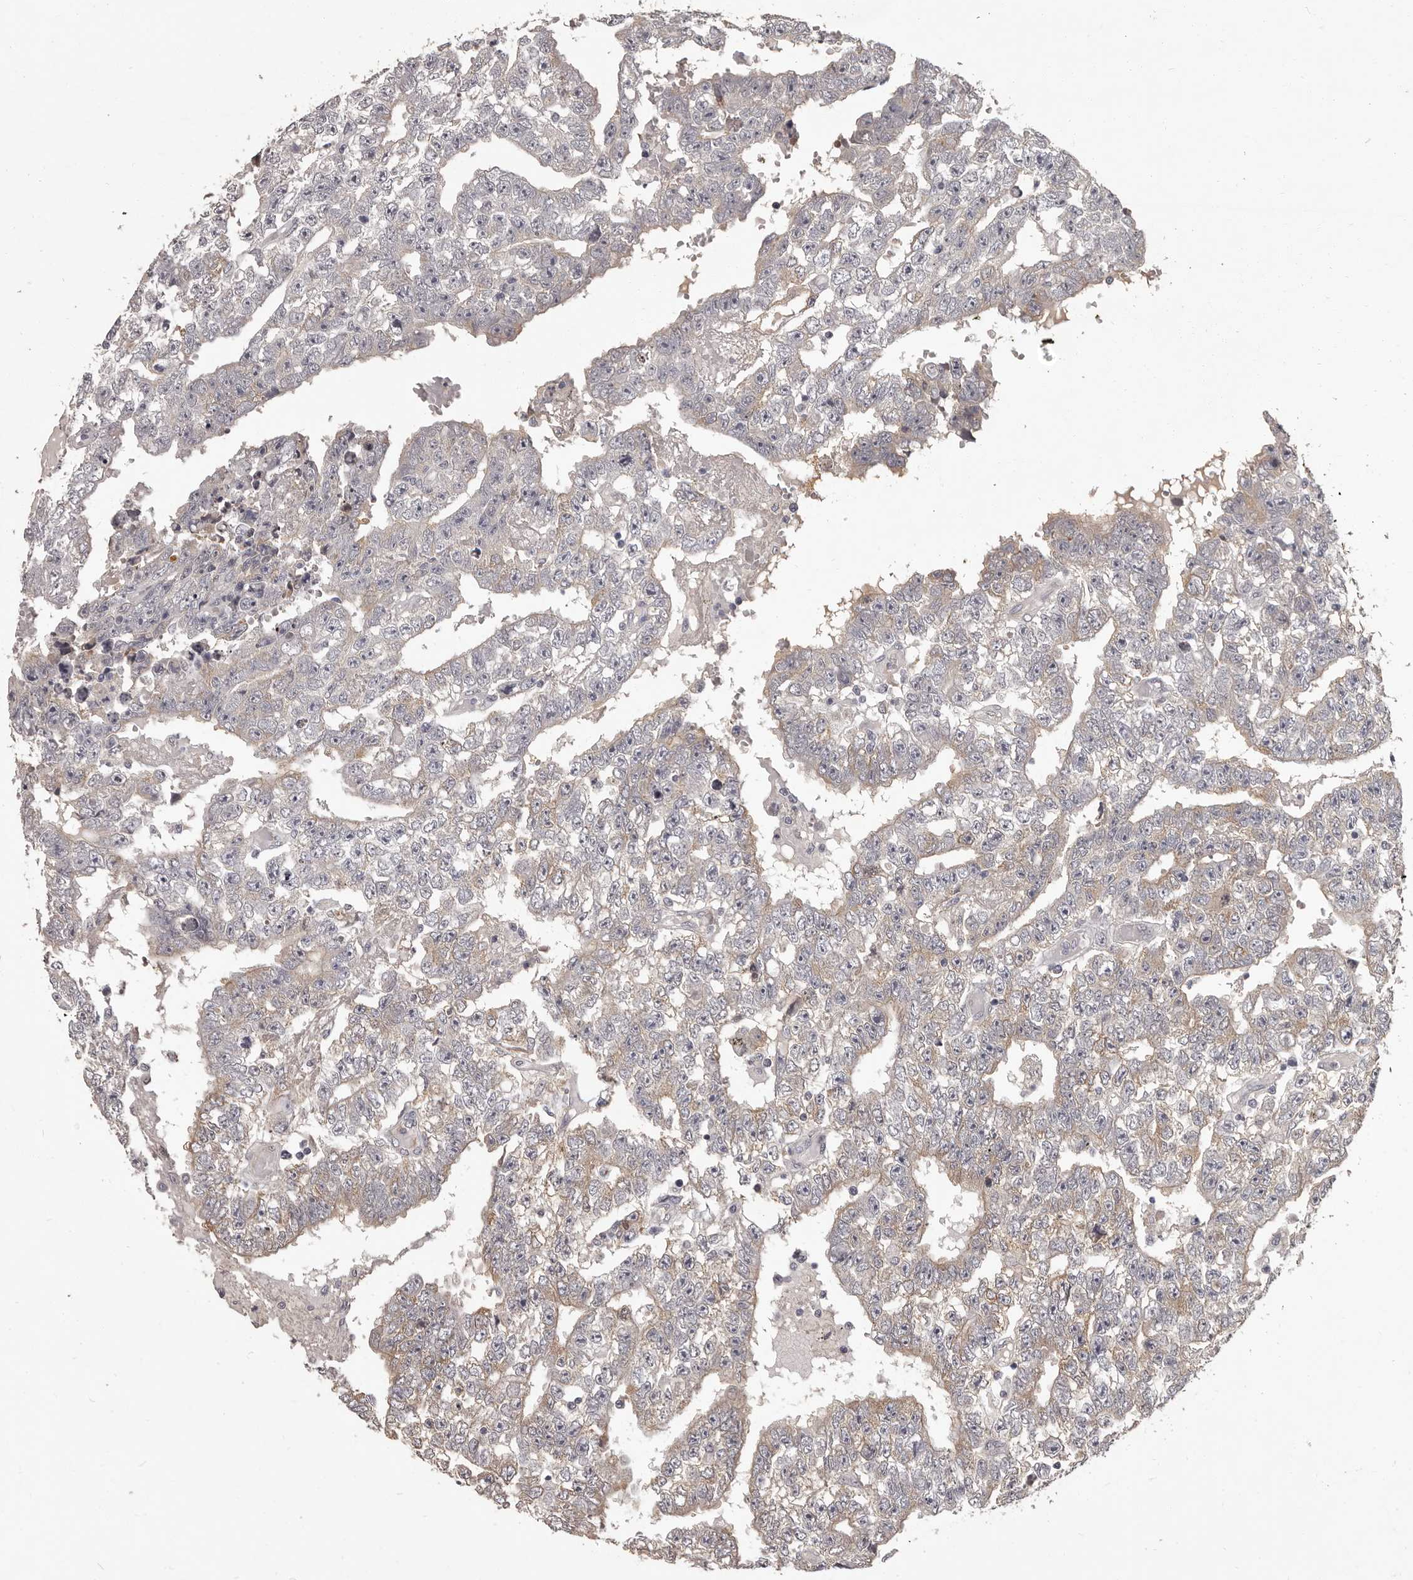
{"staining": {"intensity": "weak", "quantity": "<25%", "location": "cytoplasmic/membranous"}, "tissue": "testis cancer", "cell_type": "Tumor cells", "image_type": "cancer", "snomed": [{"axis": "morphology", "description": "Carcinoma, Embryonal, NOS"}, {"axis": "topography", "description": "Testis"}], "caption": "This is an immunohistochemistry (IHC) histopathology image of human testis embryonal carcinoma. There is no staining in tumor cells.", "gene": "GPR78", "patient": {"sex": "male", "age": 25}}